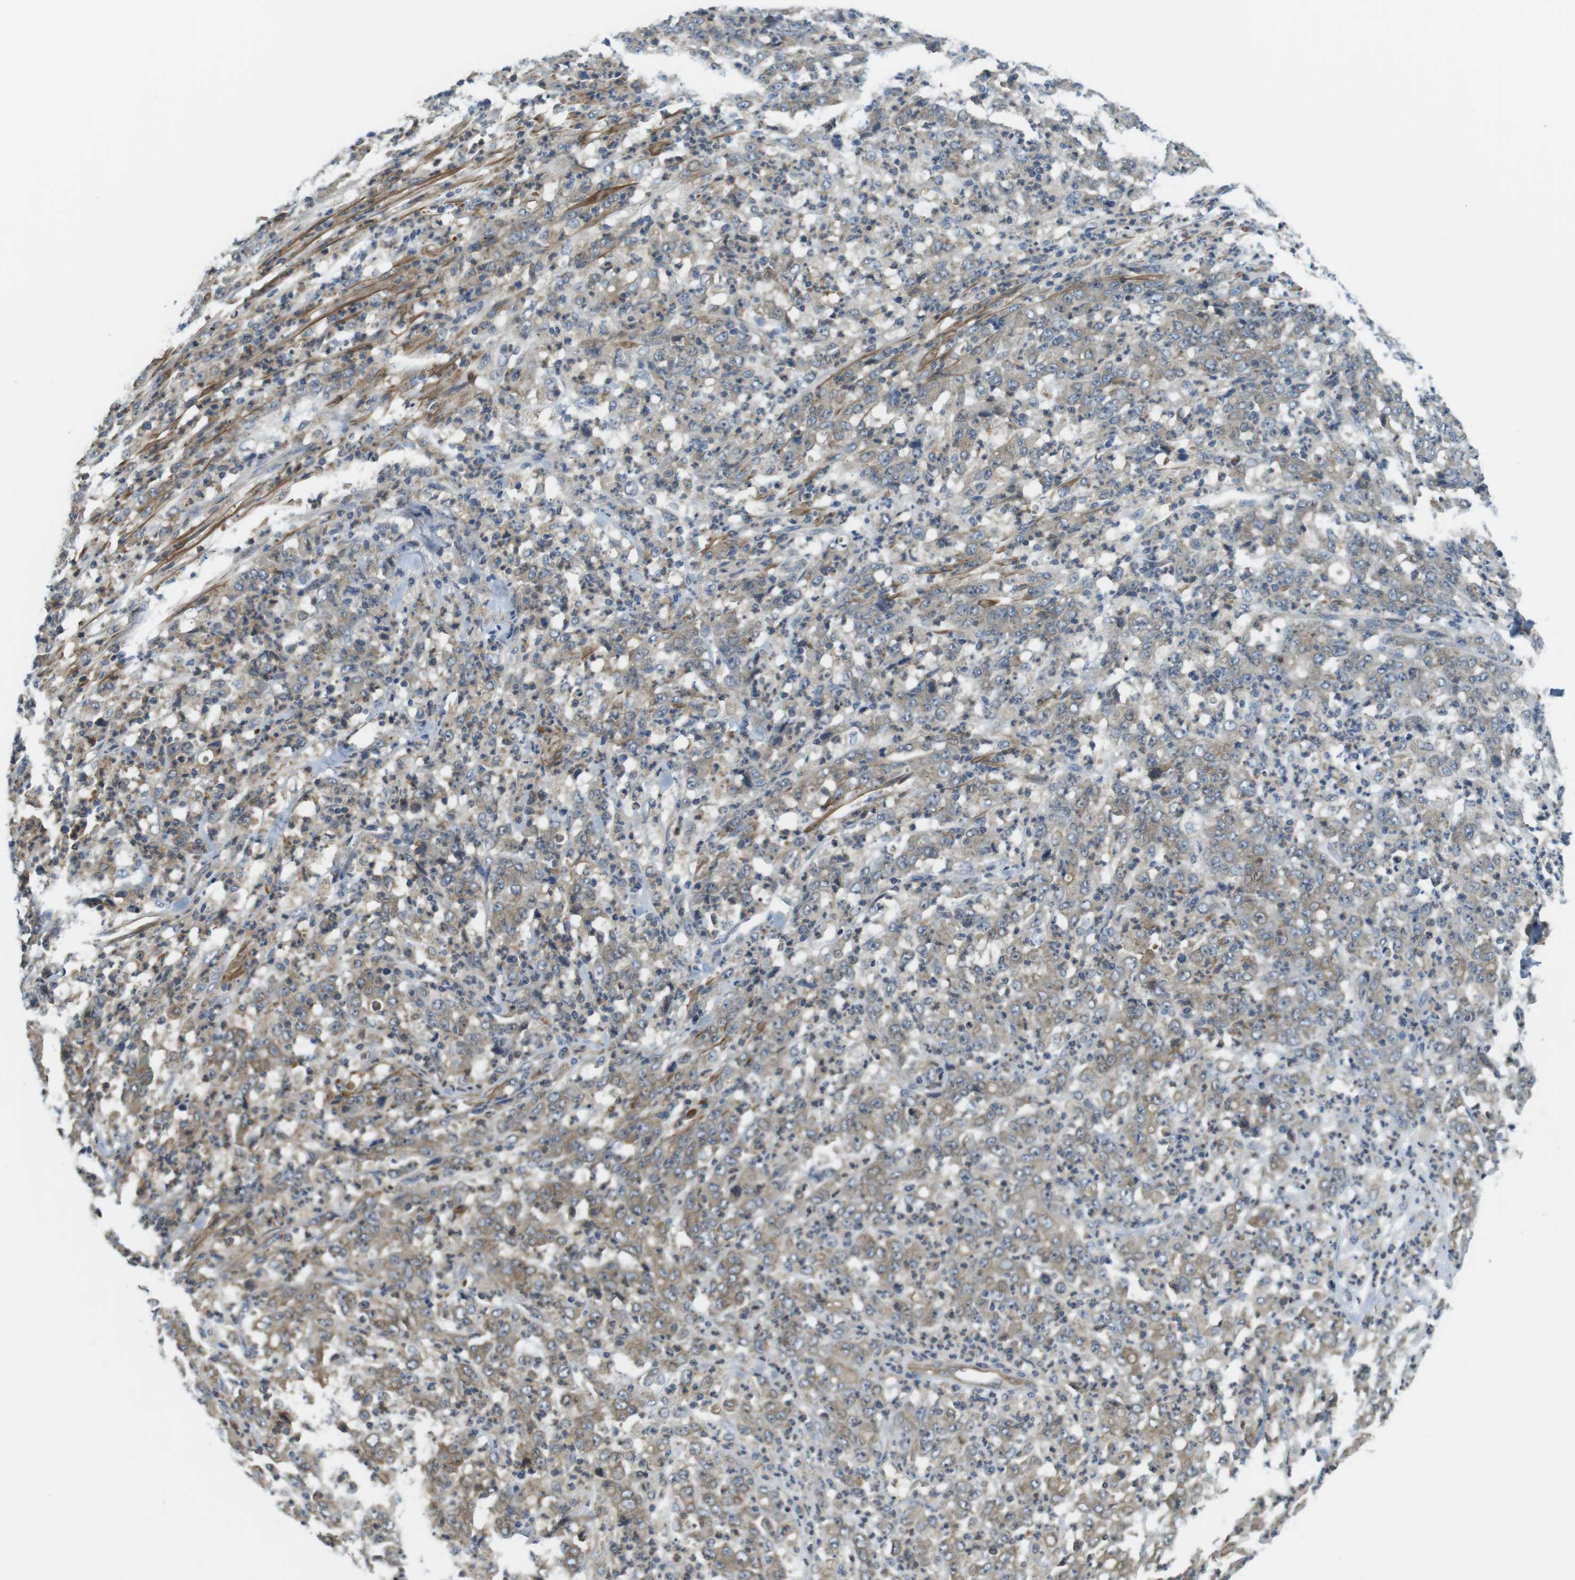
{"staining": {"intensity": "weak", "quantity": ">75%", "location": "cytoplasmic/membranous"}, "tissue": "stomach cancer", "cell_type": "Tumor cells", "image_type": "cancer", "snomed": [{"axis": "morphology", "description": "Adenocarcinoma, NOS"}, {"axis": "topography", "description": "Stomach, lower"}], "caption": "Weak cytoplasmic/membranous staining is appreciated in approximately >75% of tumor cells in stomach cancer.", "gene": "LRRC3B", "patient": {"sex": "female", "age": 71}}